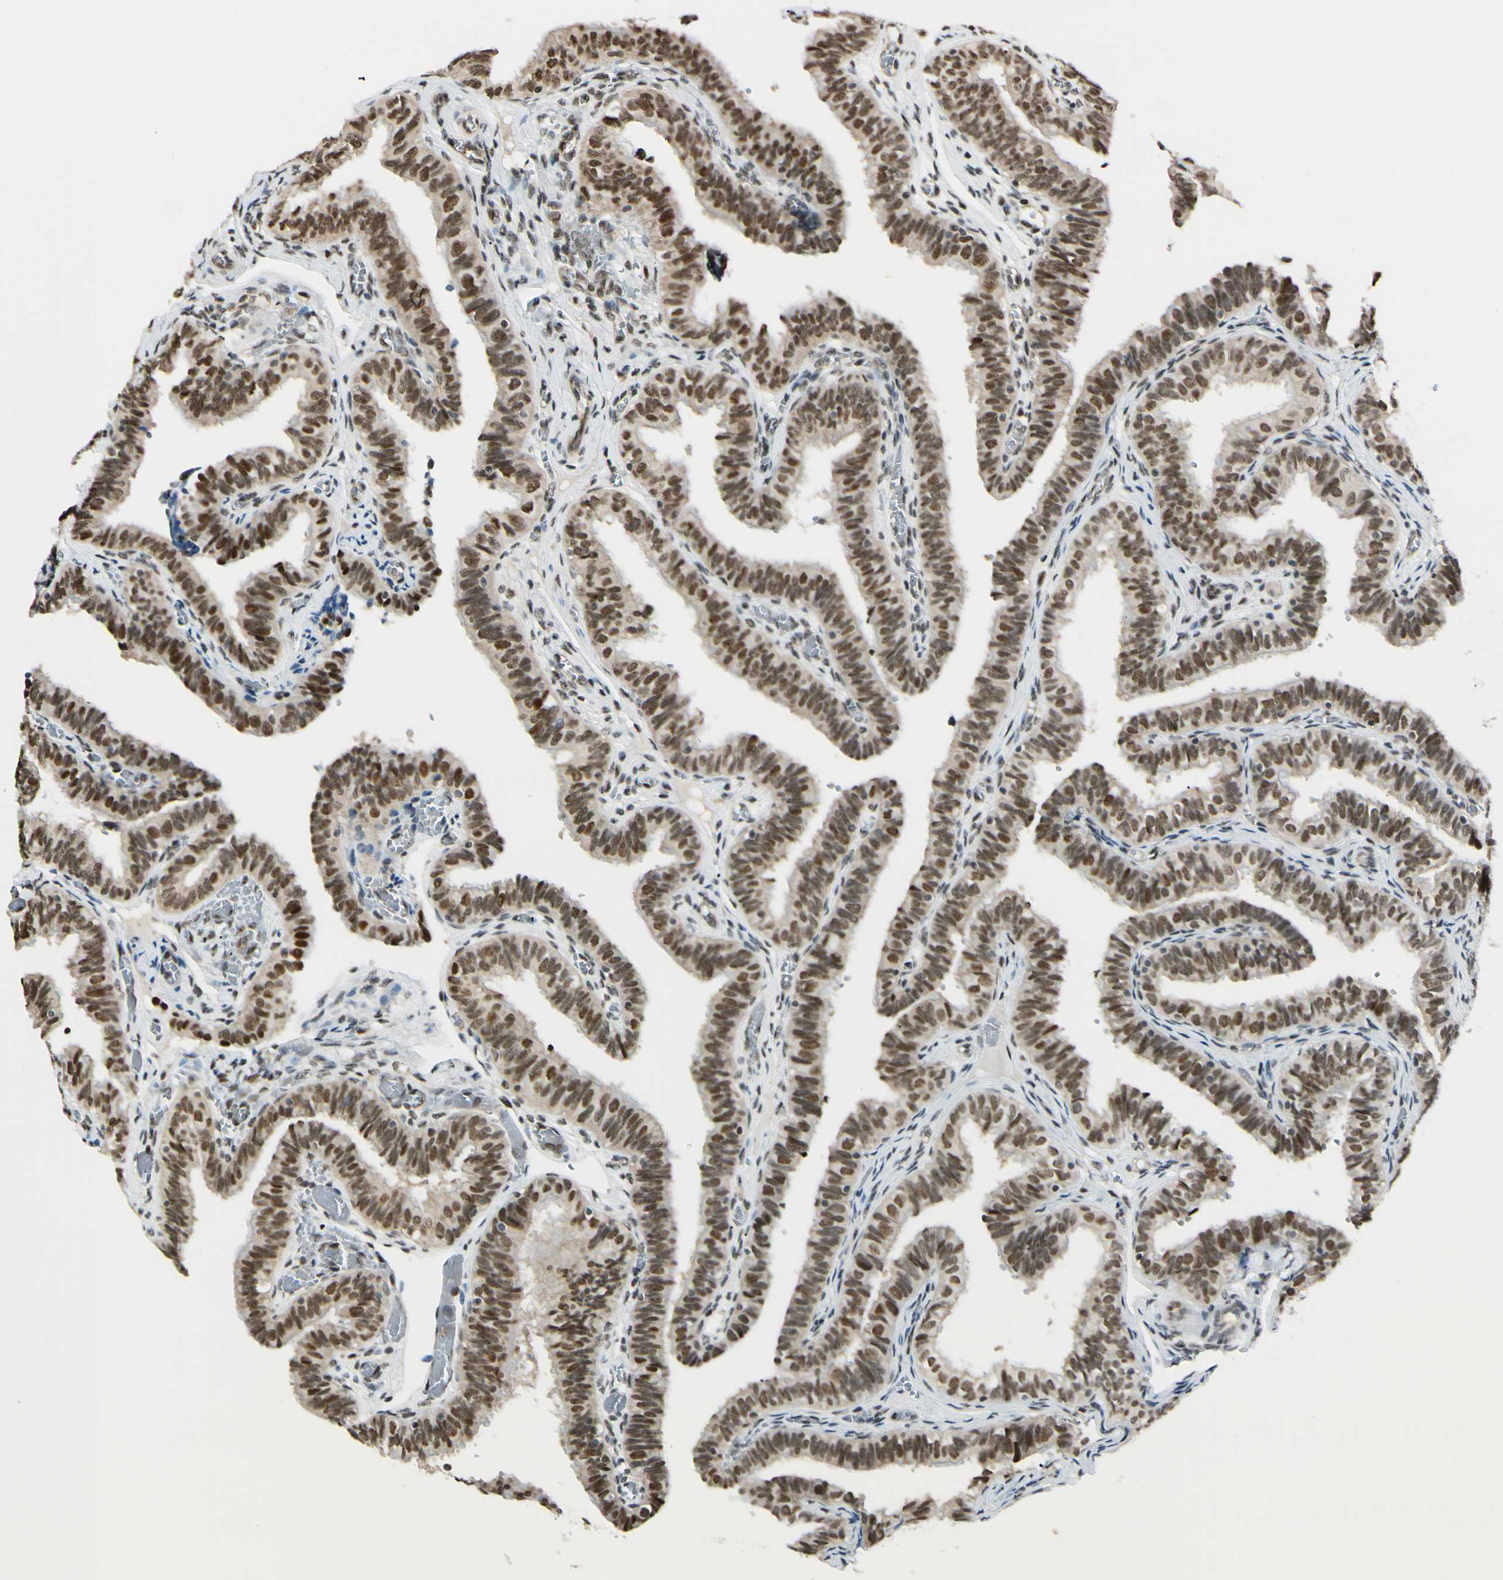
{"staining": {"intensity": "moderate", "quantity": ">75%", "location": "cytoplasmic/membranous,nuclear"}, "tissue": "fallopian tube", "cell_type": "Glandular cells", "image_type": "normal", "snomed": [{"axis": "morphology", "description": "Normal tissue, NOS"}, {"axis": "topography", "description": "Fallopian tube"}], "caption": "Protein staining demonstrates moderate cytoplasmic/membranous,nuclear expression in approximately >75% of glandular cells in unremarkable fallopian tube. (DAB (3,3'-diaminobenzidine) IHC with brightfield microscopy, high magnification).", "gene": "SUFU", "patient": {"sex": "female", "age": 46}}